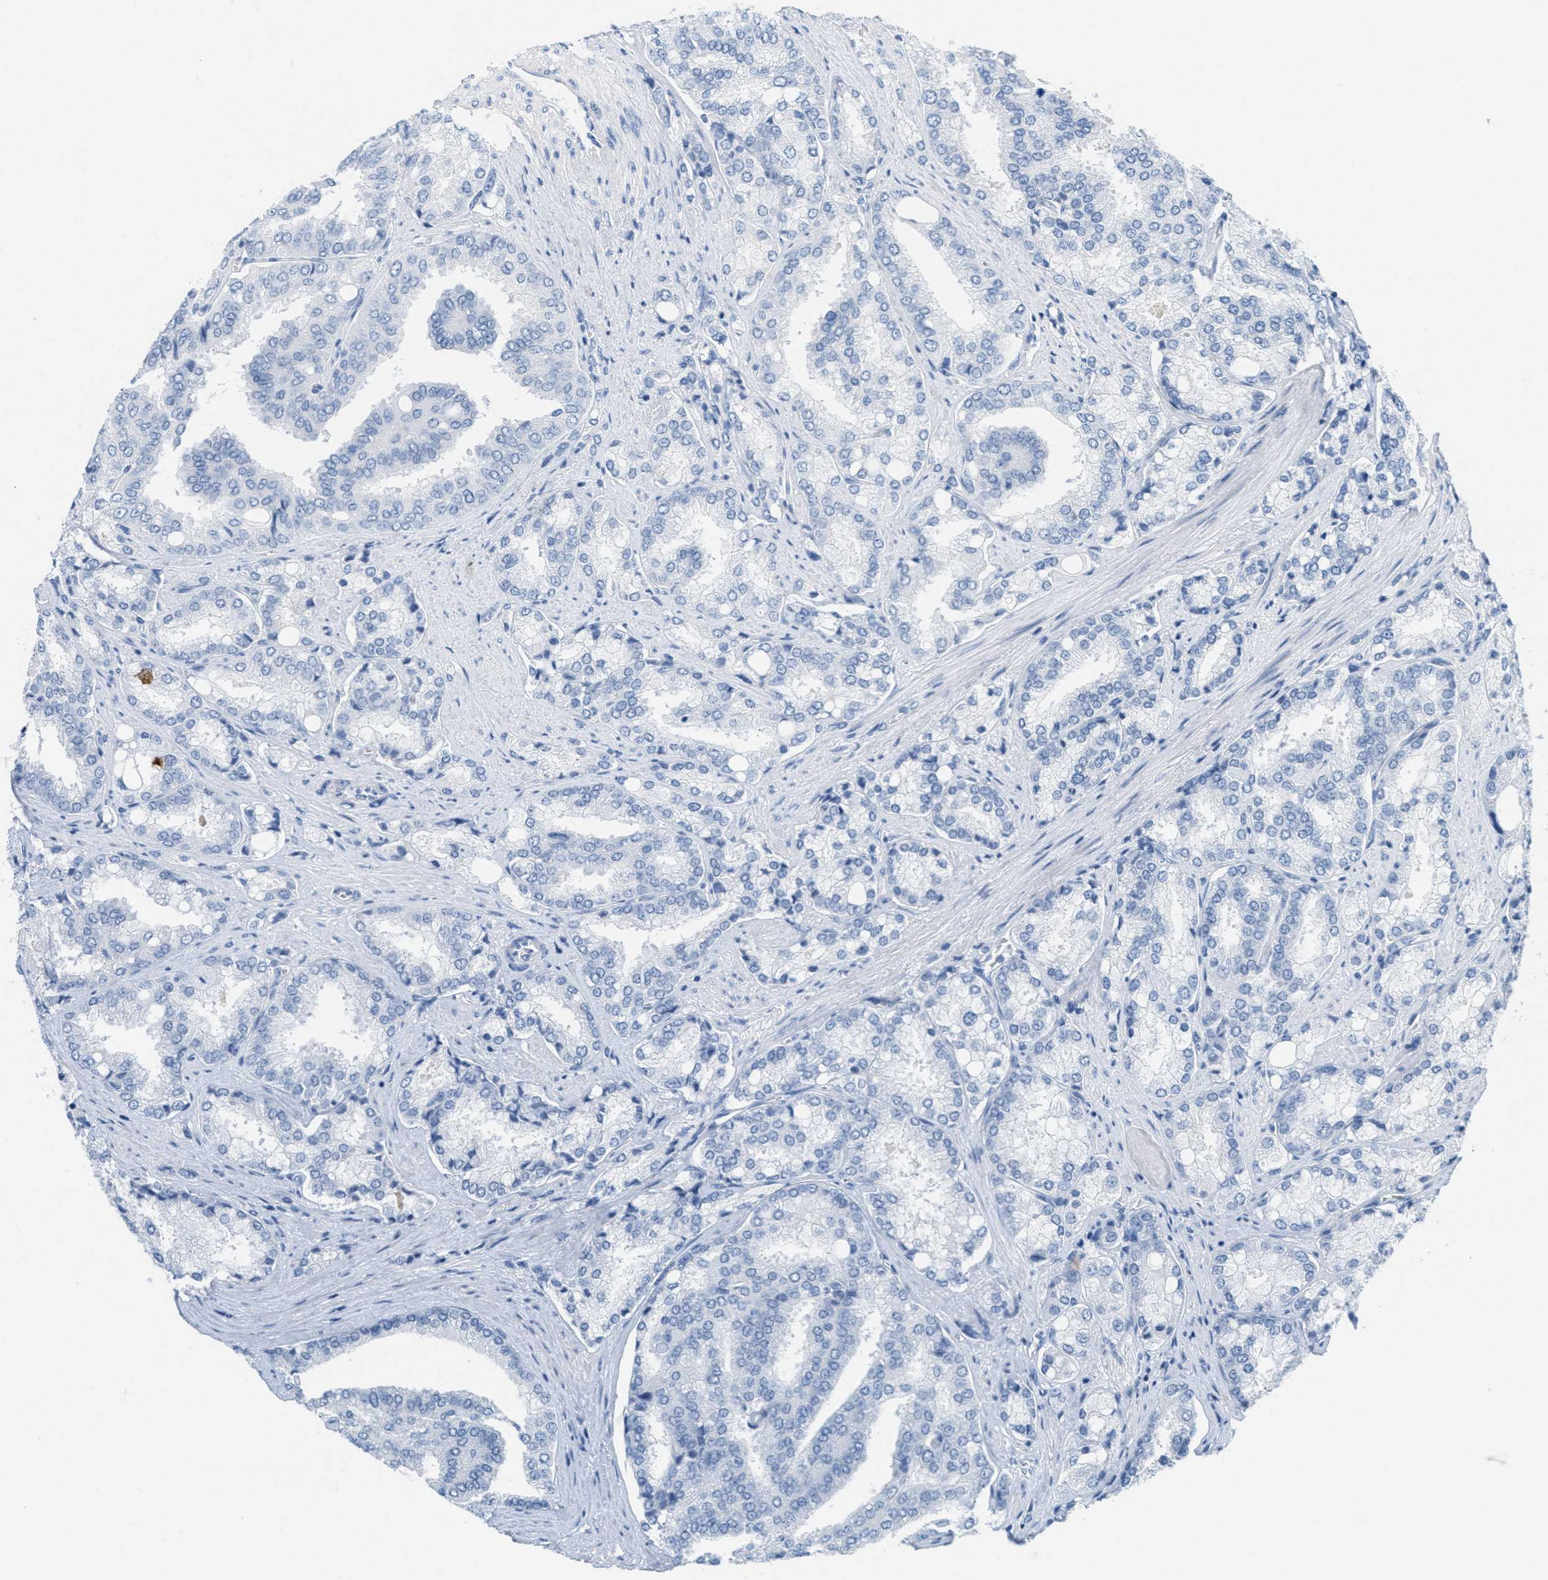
{"staining": {"intensity": "negative", "quantity": "none", "location": "none"}, "tissue": "prostate cancer", "cell_type": "Tumor cells", "image_type": "cancer", "snomed": [{"axis": "morphology", "description": "Adenocarcinoma, High grade"}, {"axis": "topography", "description": "Prostate"}], "caption": "An immunohistochemistry (IHC) histopathology image of prostate cancer (adenocarcinoma (high-grade)) is shown. There is no staining in tumor cells of prostate cancer (adenocarcinoma (high-grade)). Nuclei are stained in blue.", "gene": "GPM6A", "patient": {"sex": "male", "age": 50}}